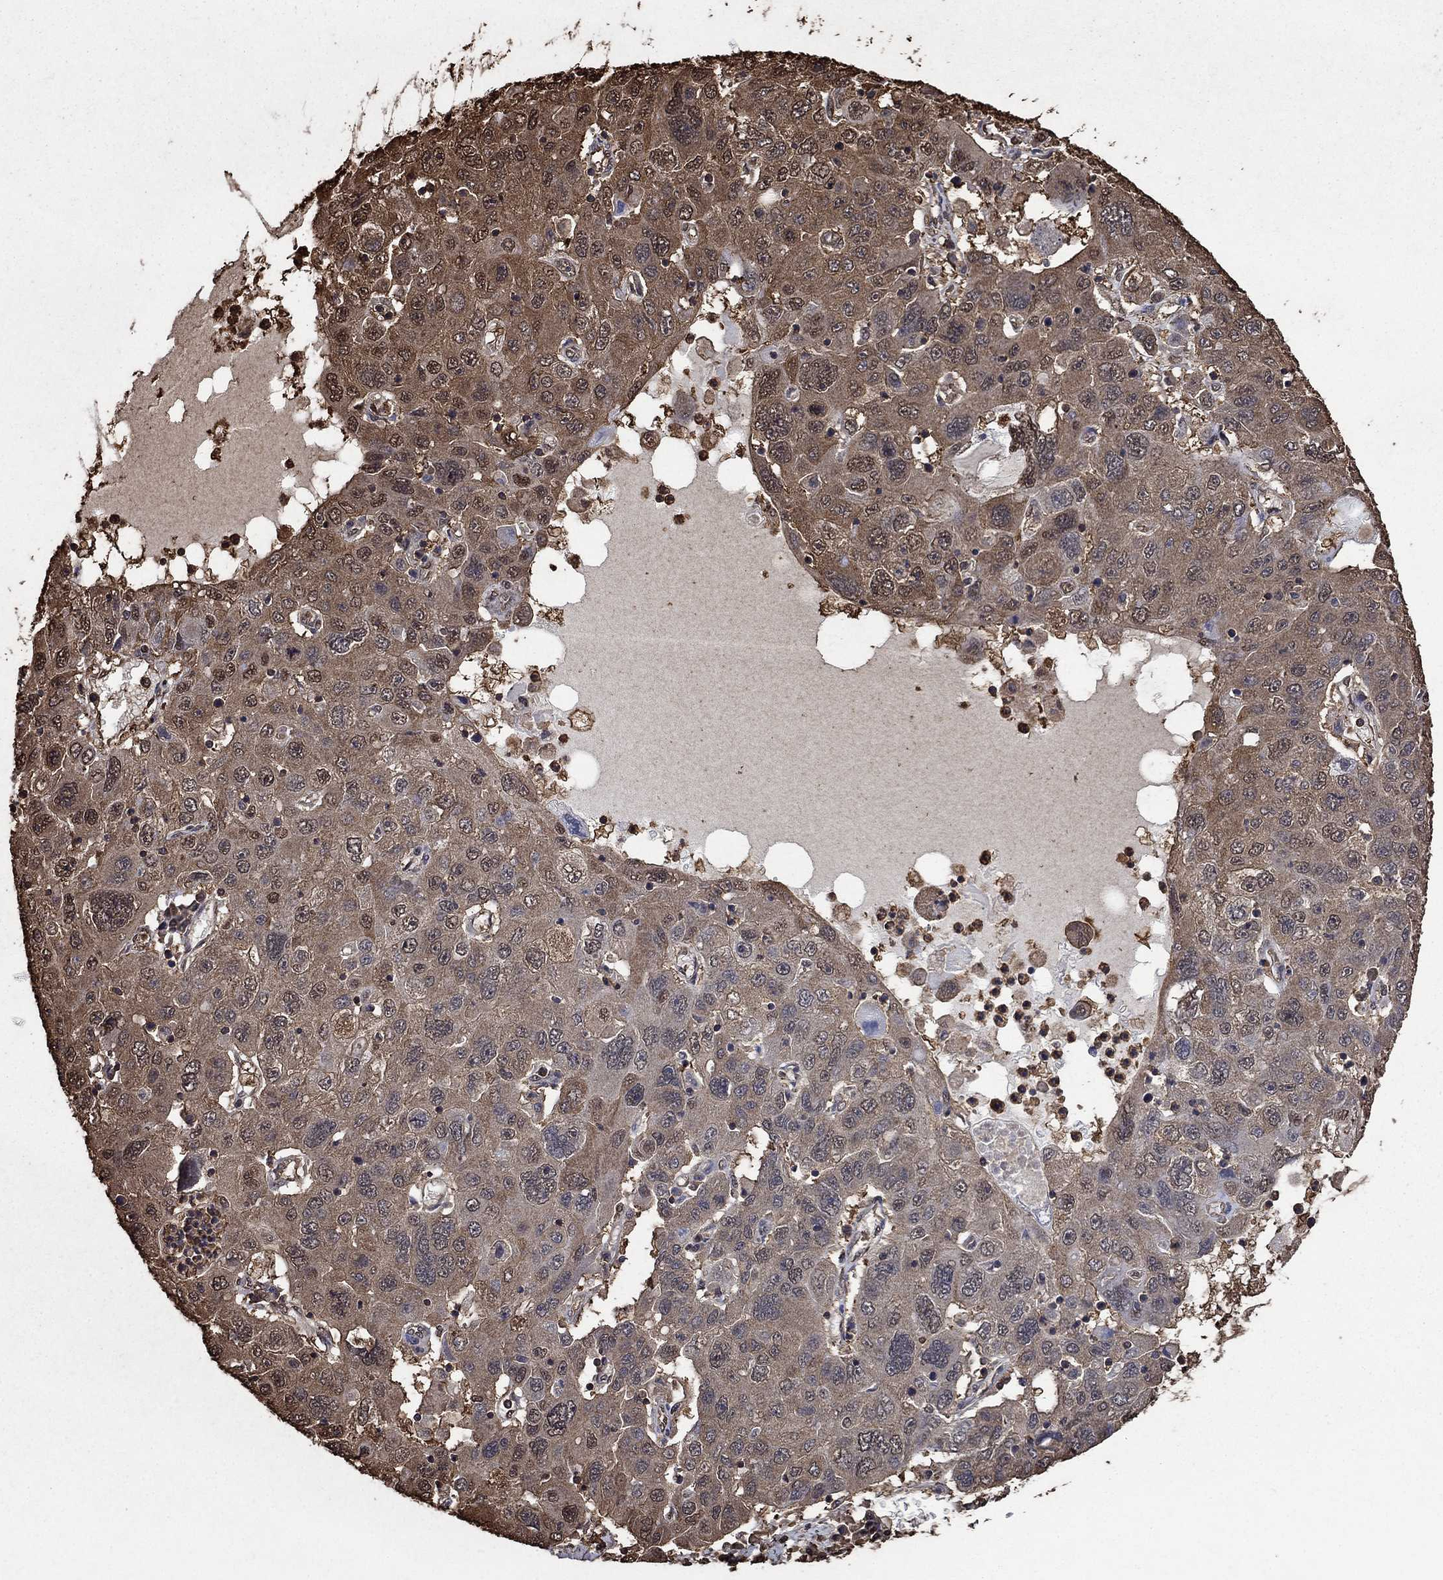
{"staining": {"intensity": "moderate", "quantity": "25%-75%", "location": "cytoplasmic/membranous"}, "tissue": "stomach cancer", "cell_type": "Tumor cells", "image_type": "cancer", "snomed": [{"axis": "morphology", "description": "Adenocarcinoma, NOS"}, {"axis": "topography", "description": "Stomach"}], "caption": "This is an image of immunohistochemistry staining of stomach cancer (adenocarcinoma), which shows moderate staining in the cytoplasmic/membranous of tumor cells.", "gene": "GAPDH", "patient": {"sex": "male", "age": 56}}